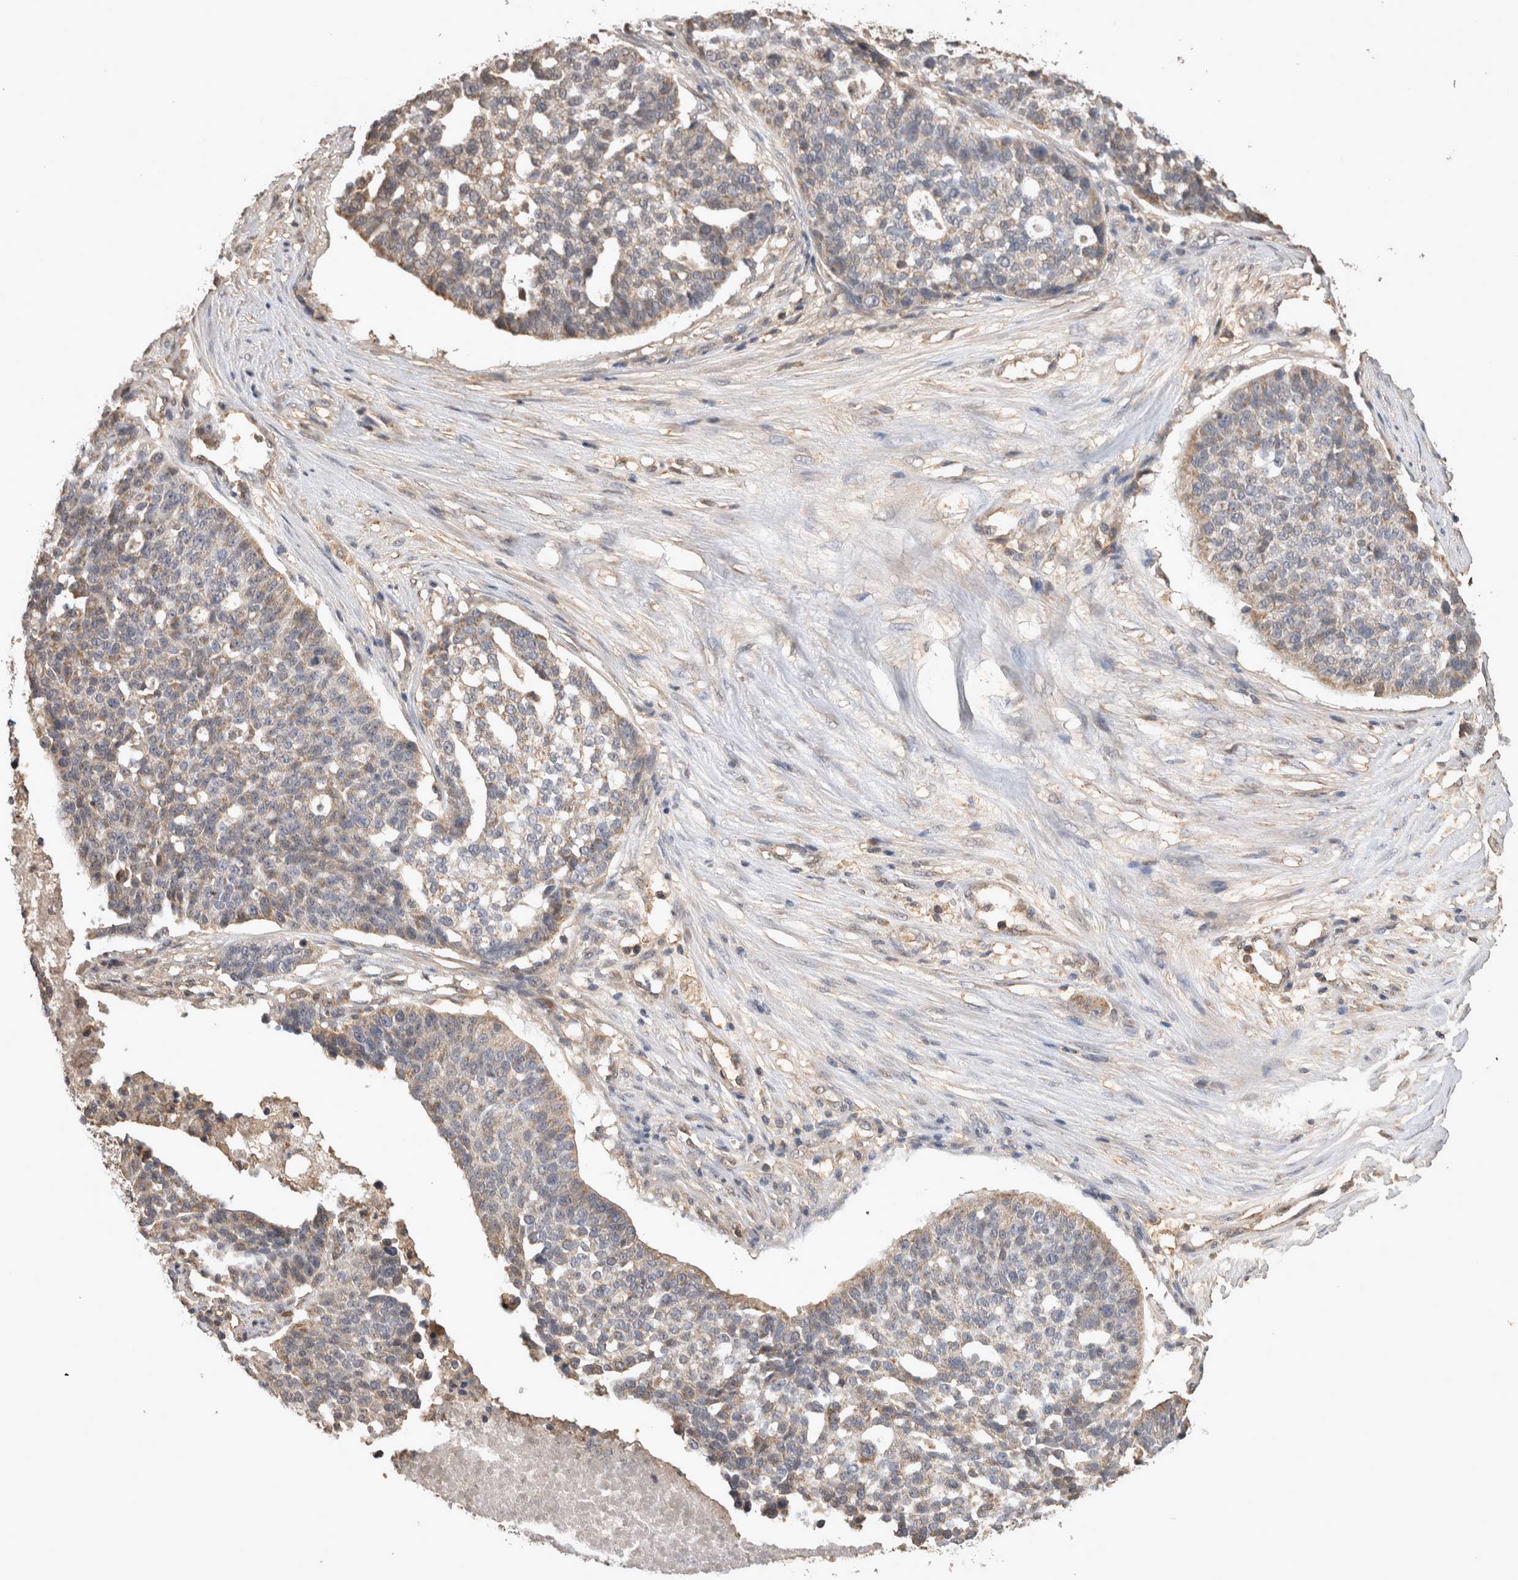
{"staining": {"intensity": "negative", "quantity": "none", "location": "none"}, "tissue": "ovarian cancer", "cell_type": "Tumor cells", "image_type": "cancer", "snomed": [{"axis": "morphology", "description": "Cystadenocarcinoma, serous, NOS"}, {"axis": "topography", "description": "Ovary"}], "caption": "There is no significant expression in tumor cells of ovarian cancer (serous cystadenocarcinoma).", "gene": "PREP", "patient": {"sex": "female", "age": 59}}